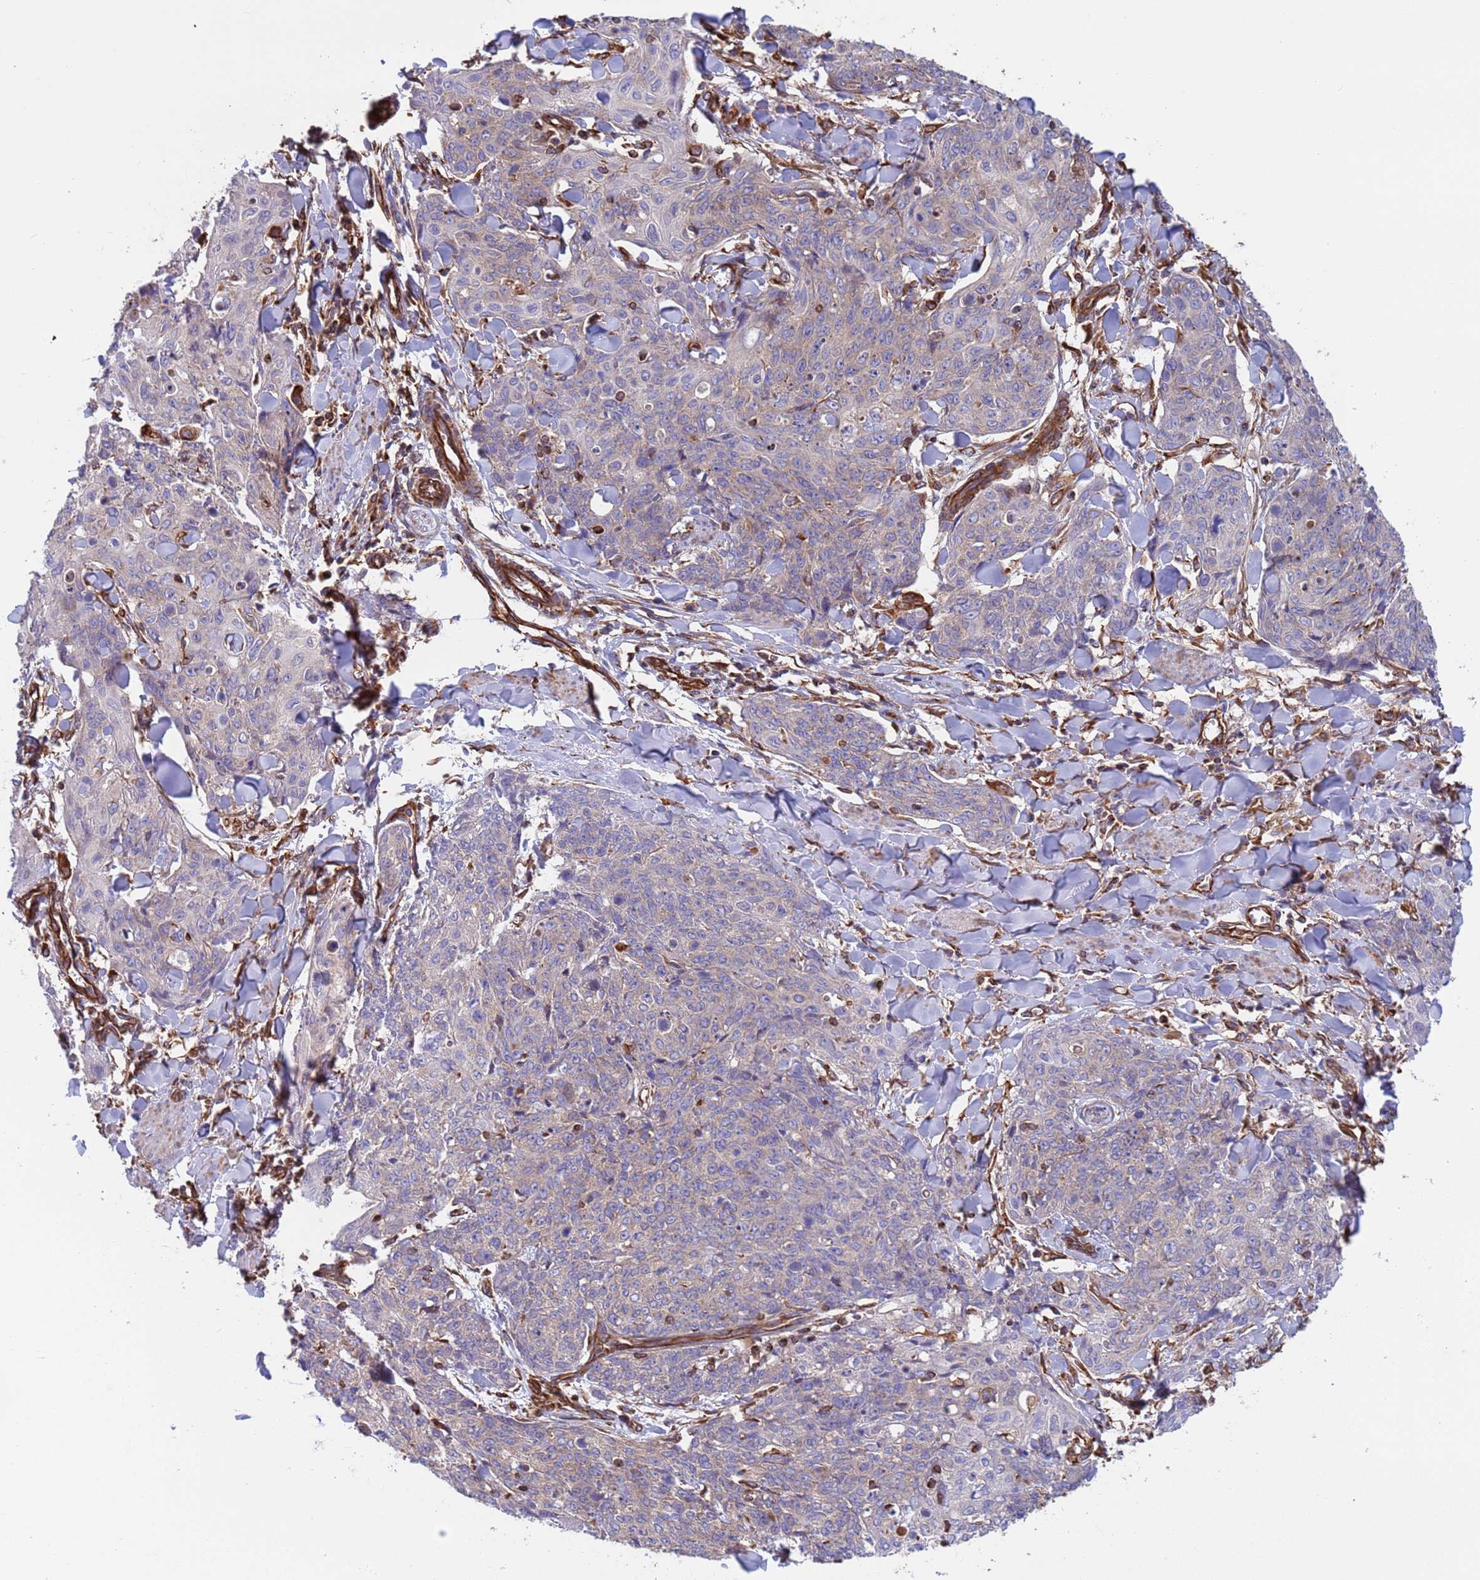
{"staining": {"intensity": "weak", "quantity": "<25%", "location": "cytoplasmic/membranous"}, "tissue": "skin cancer", "cell_type": "Tumor cells", "image_type": "cancer", "snomed": [{"axis": "morphology", "description": "Squamous cell carcinoma, NOS"}, {"axis": "topography", "description": "Skin"}, {"axis": "topography", "description": "Vulva"}], "caption": "High power microscopy photomicrograph of an immunohistochemistry image of skin cancer, revealing no significant staining in tumor cells.", "gene": "NUDT12", "patient": {"sex": "female", "age": 85}}